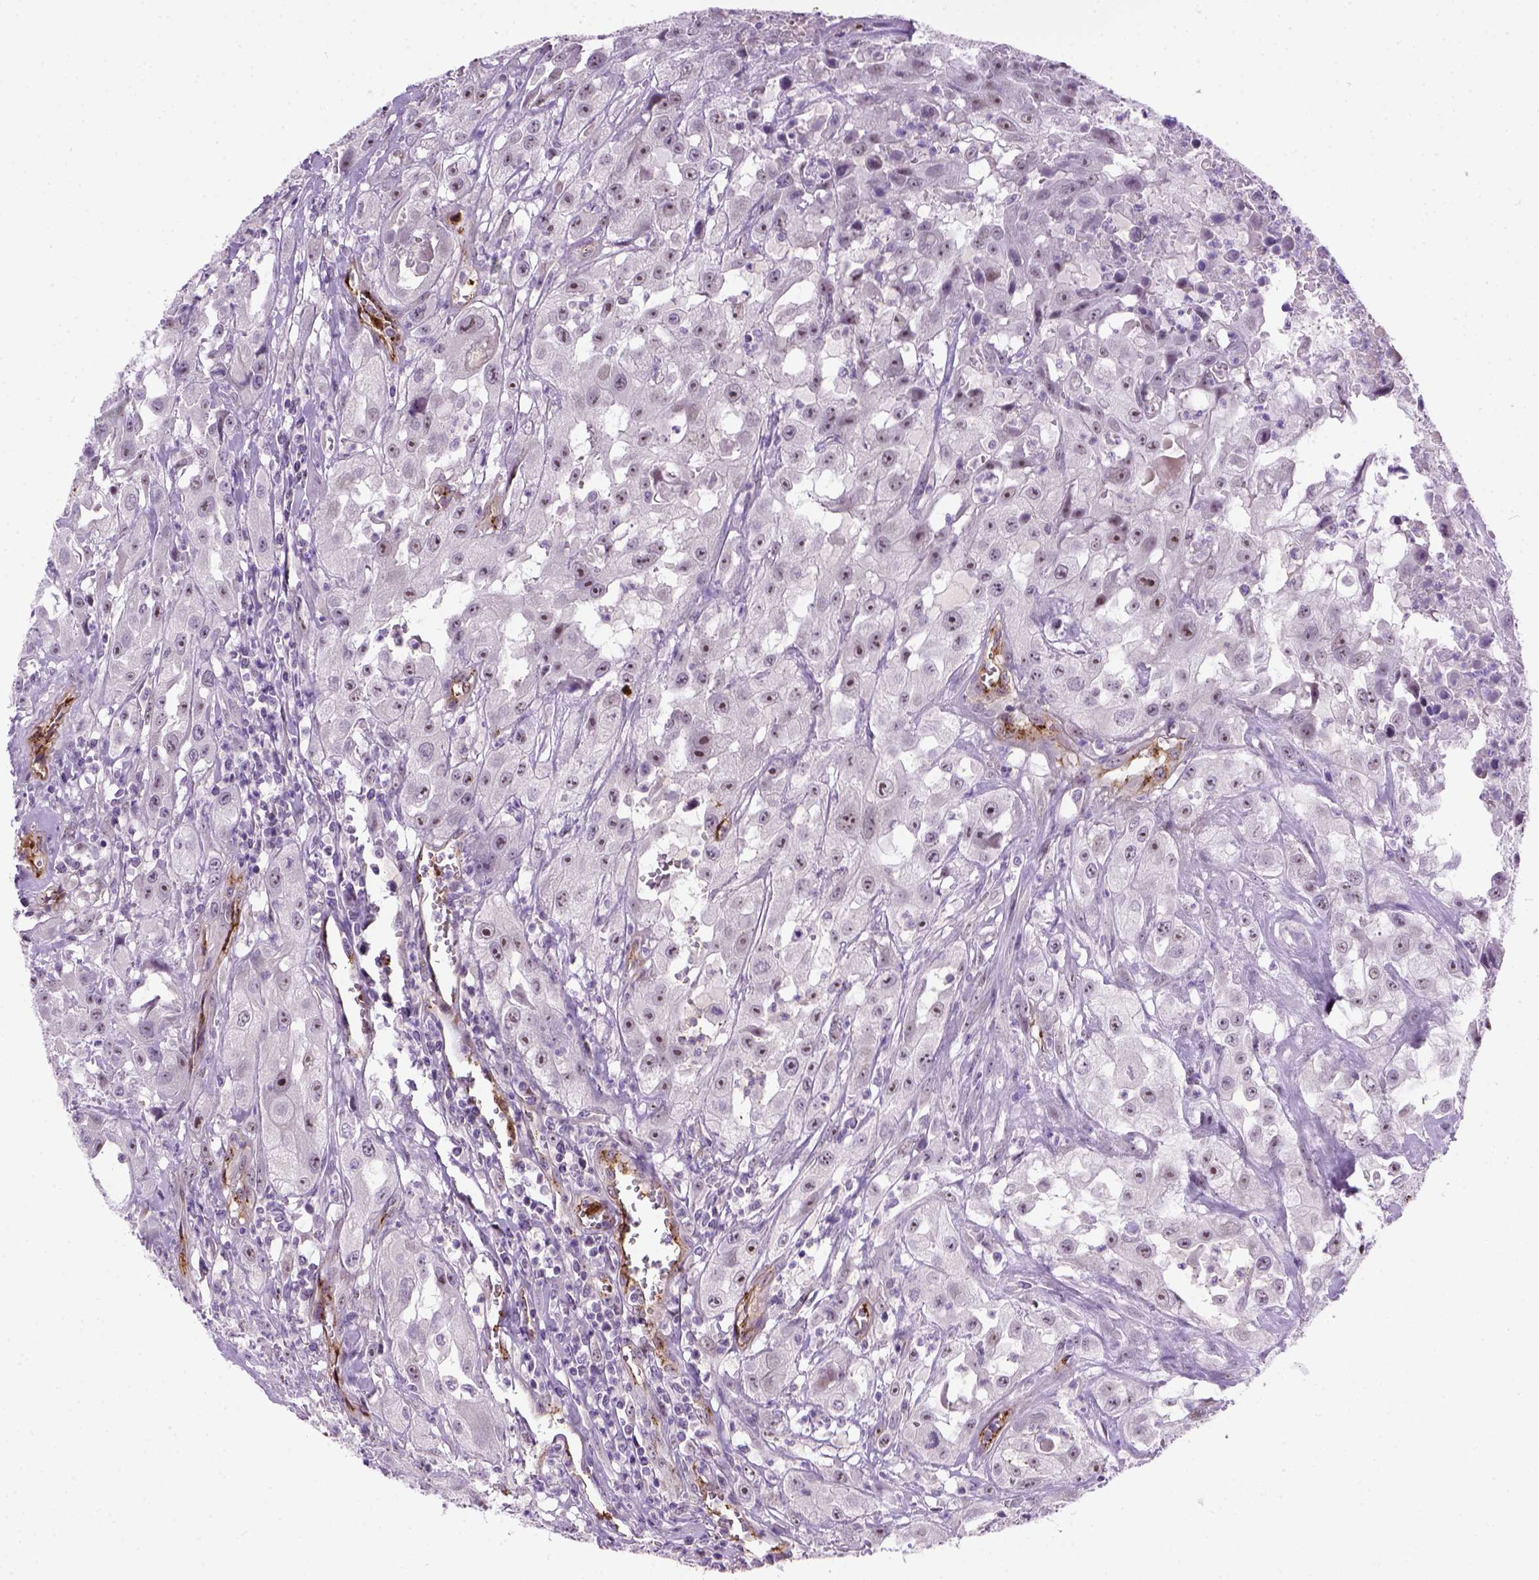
{"staining": {"intensity": "negative", "quantity": "none", "location": "none"}, "tissue": "urothelial cancer", "cell_type": "Tumor cells", "image_type": "cancer", "snomed": [{"axis": "morphology", "description": "Urothelial carcinoma, High grade"}, {"axis": "topography", "description": "Urinary bladder"}], "caption": "Immunohistochemical staining of urothelial cancer shows no significant expression in tumor cells.", "gene": "VWF", "patient": {"sex": "male", "age": 79}}